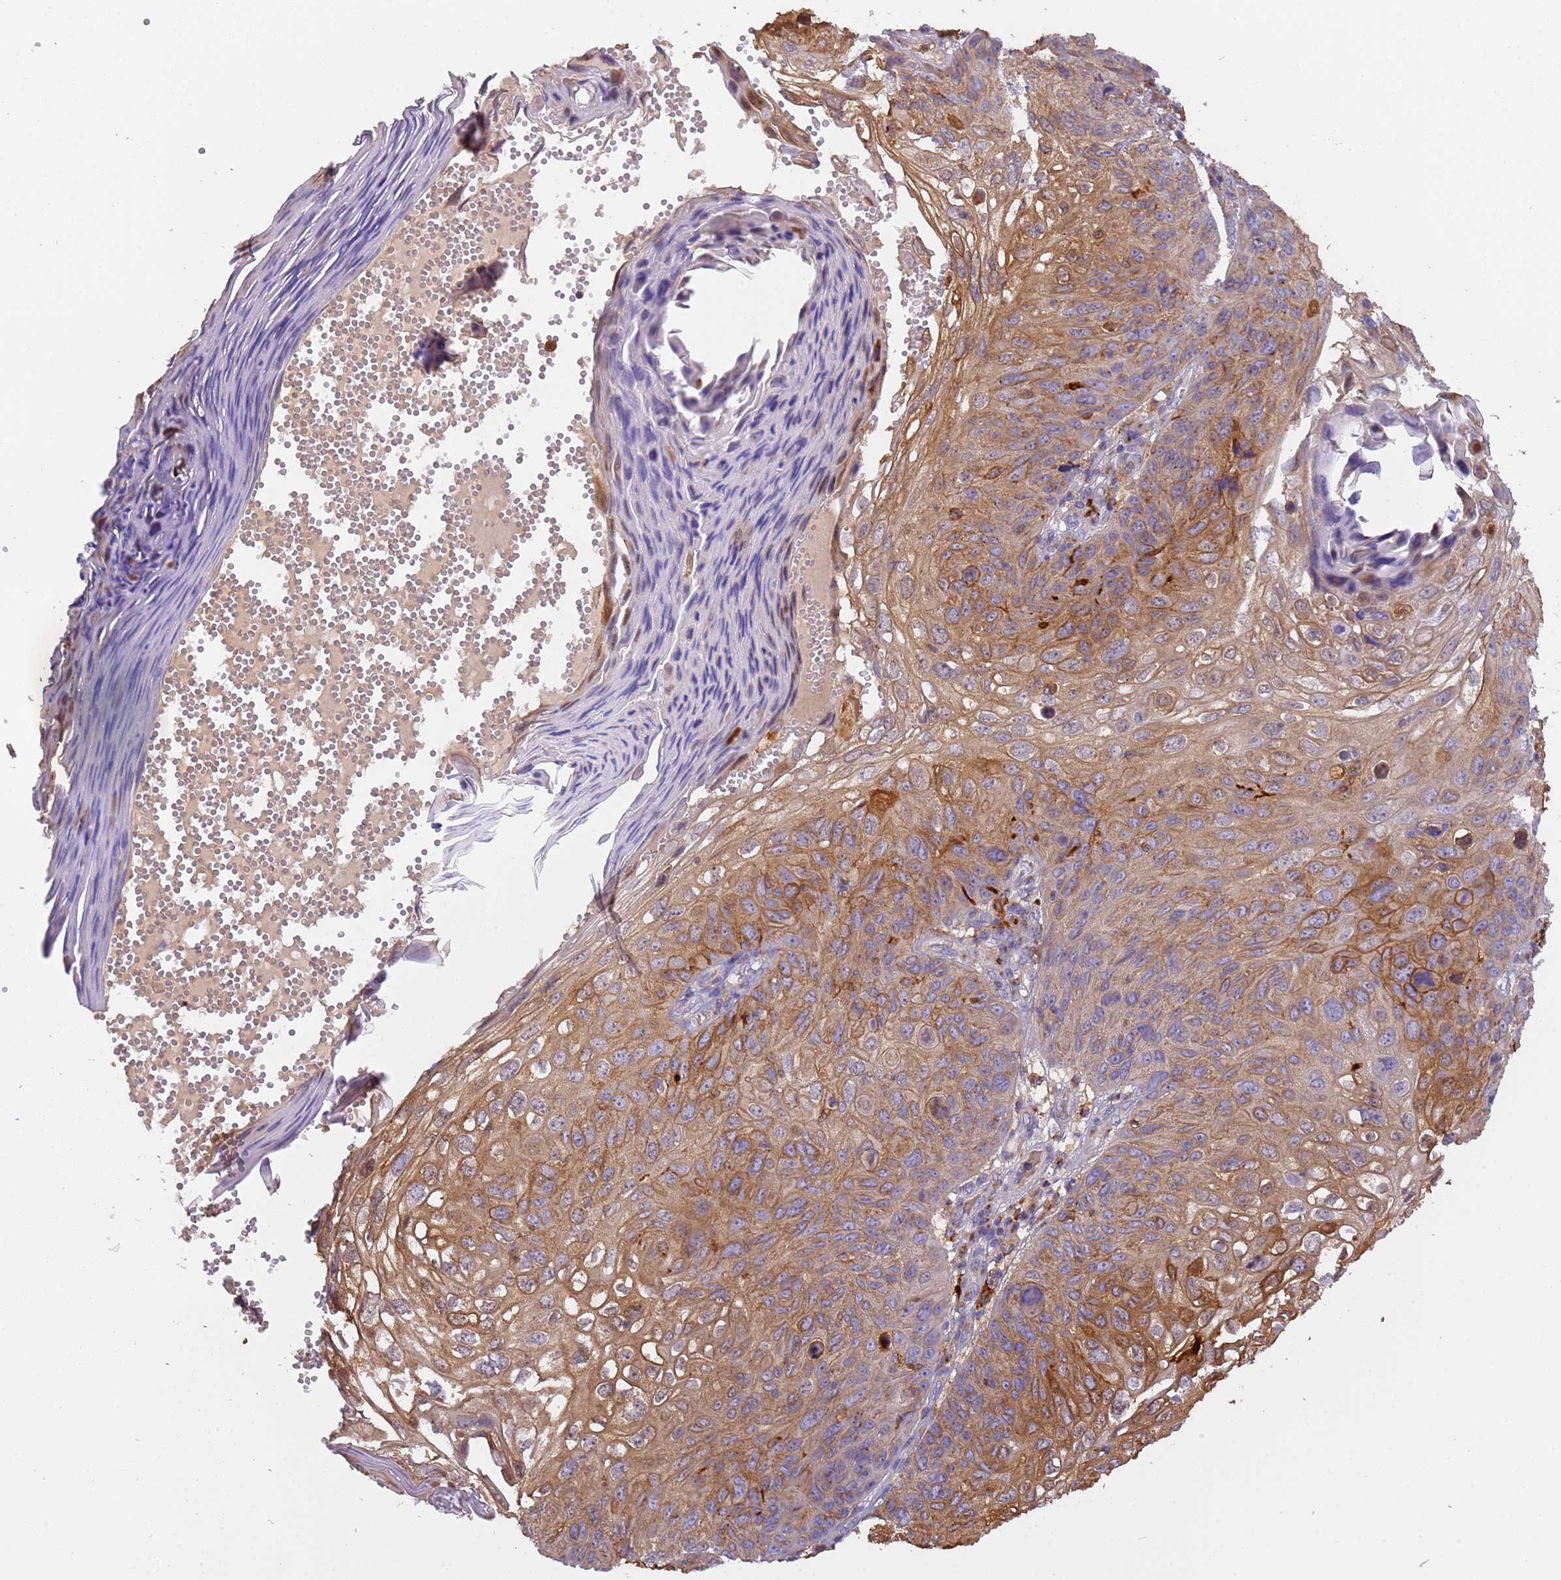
{"staining": {"intensity": "moderate", "quantity": ">75%", "location": "cytoplasmic/membranous"}, "tissue": "skin cancer", "cell_type": "Tumor cells", "image_type": "cancer", "snomed": [{"axis": "morphology", "description": "Squamous cell carcinoma, NOS"}, {"axis": "topography", "description": "Skin"}], "caption": "Human squamous cell carcinoma (skin) stained for a protein (brown) exhibits moderate cytoplasmic/membranous positive staining in approximately >75% of tumor cells.", "gene": "M6PR", "patient": {"sex": "female", "age": 90}}